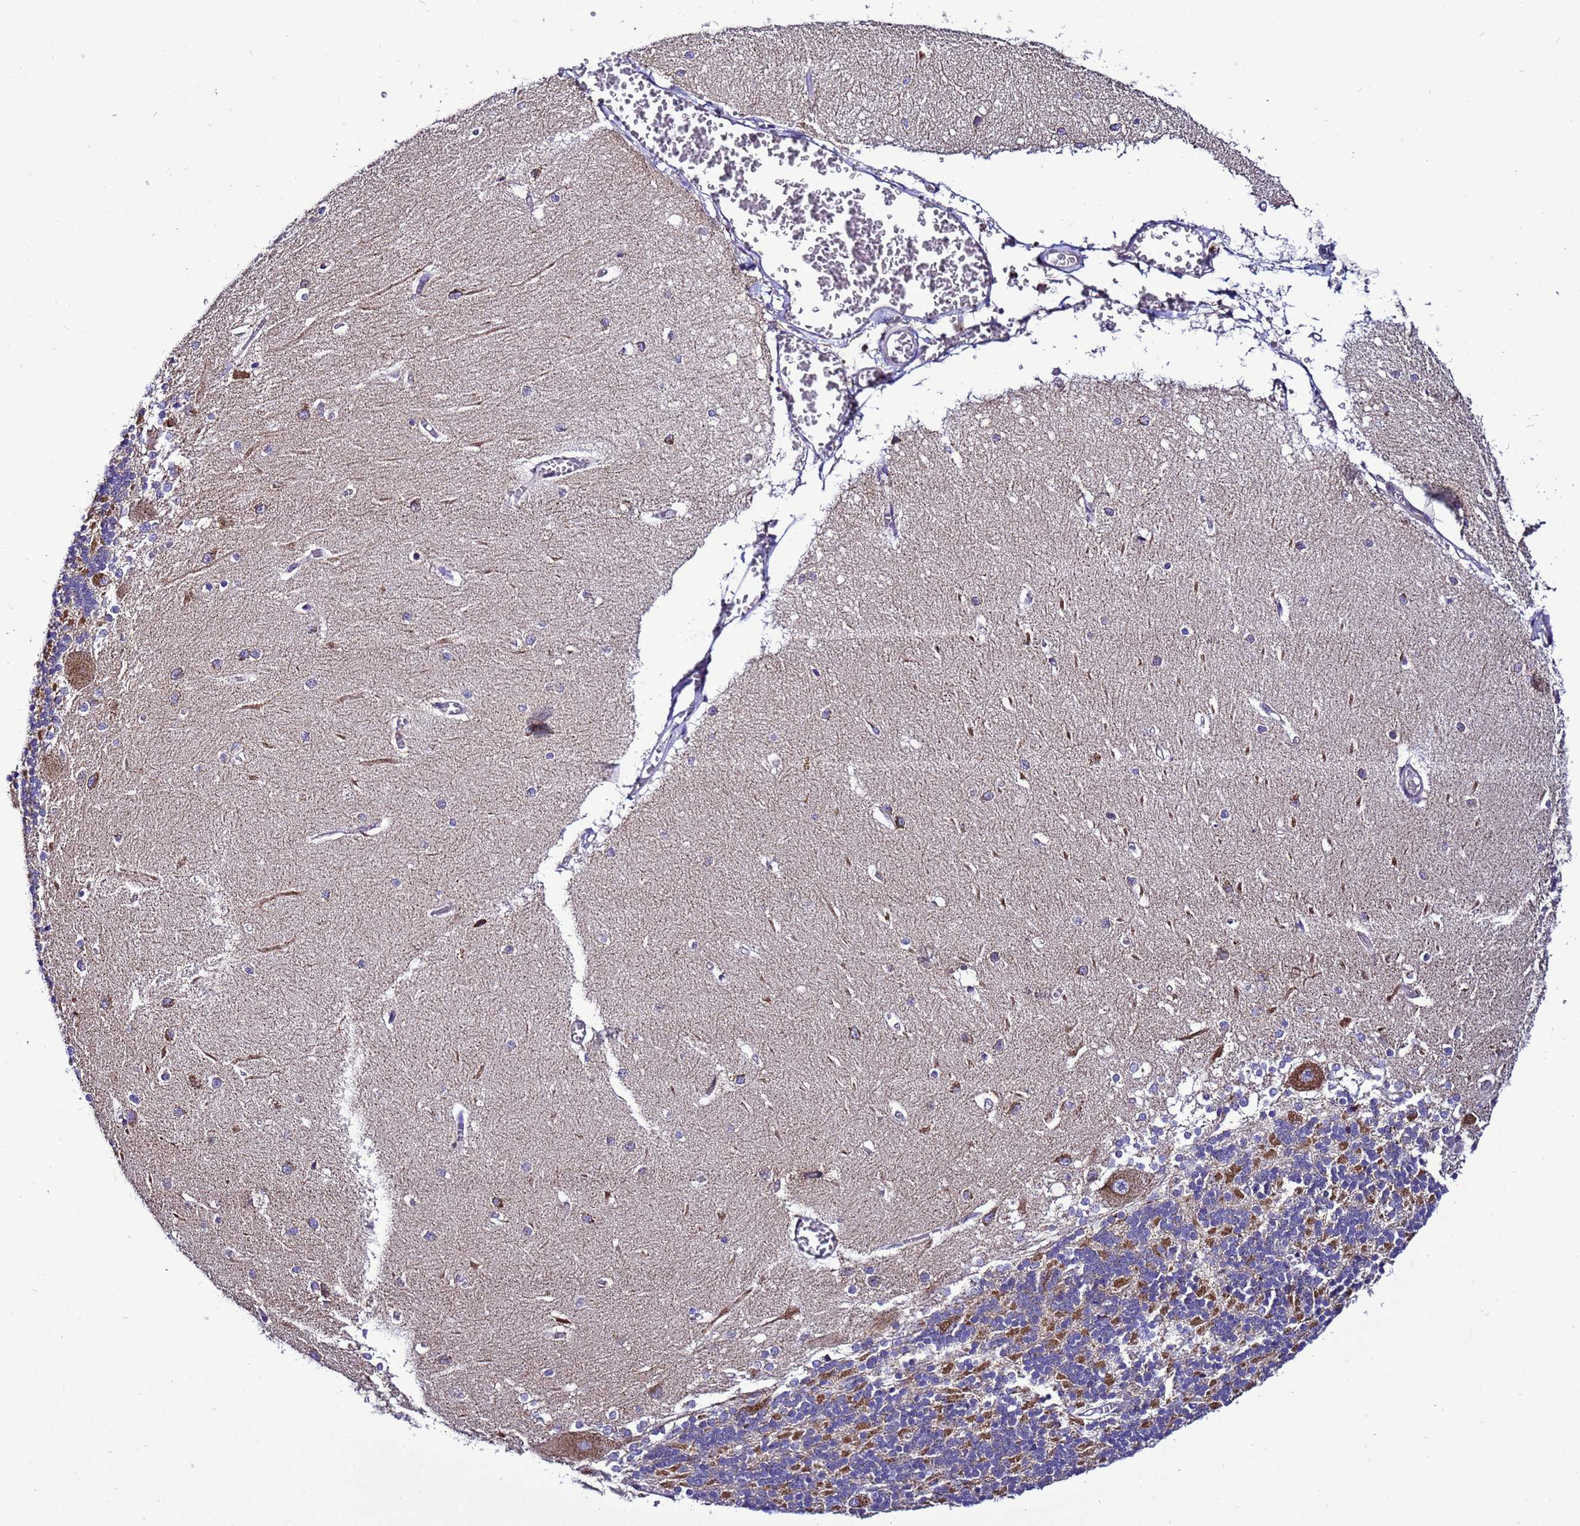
{"staining": {"intensity": "moderate", "quantity": "25%-75%", "location": "cytoplasmic/membranous"}, "tissue": "cerebellum", "cell_type": "Cells in granular layer", "image_type": "normal", "snomed": [{"axis": "morphology", "description": "Normal tissue, NOS"}, {"axis": "topography", "description": "Cerebellum"}], "caption": "IHC of benign cerebellum shows medium levels of moderate cytoplasmic/membranous positivity in about 25%-75% of cells in granular layer.", "gene": "HIGD2A", "patient": {"sex": "male", "age": 37}}